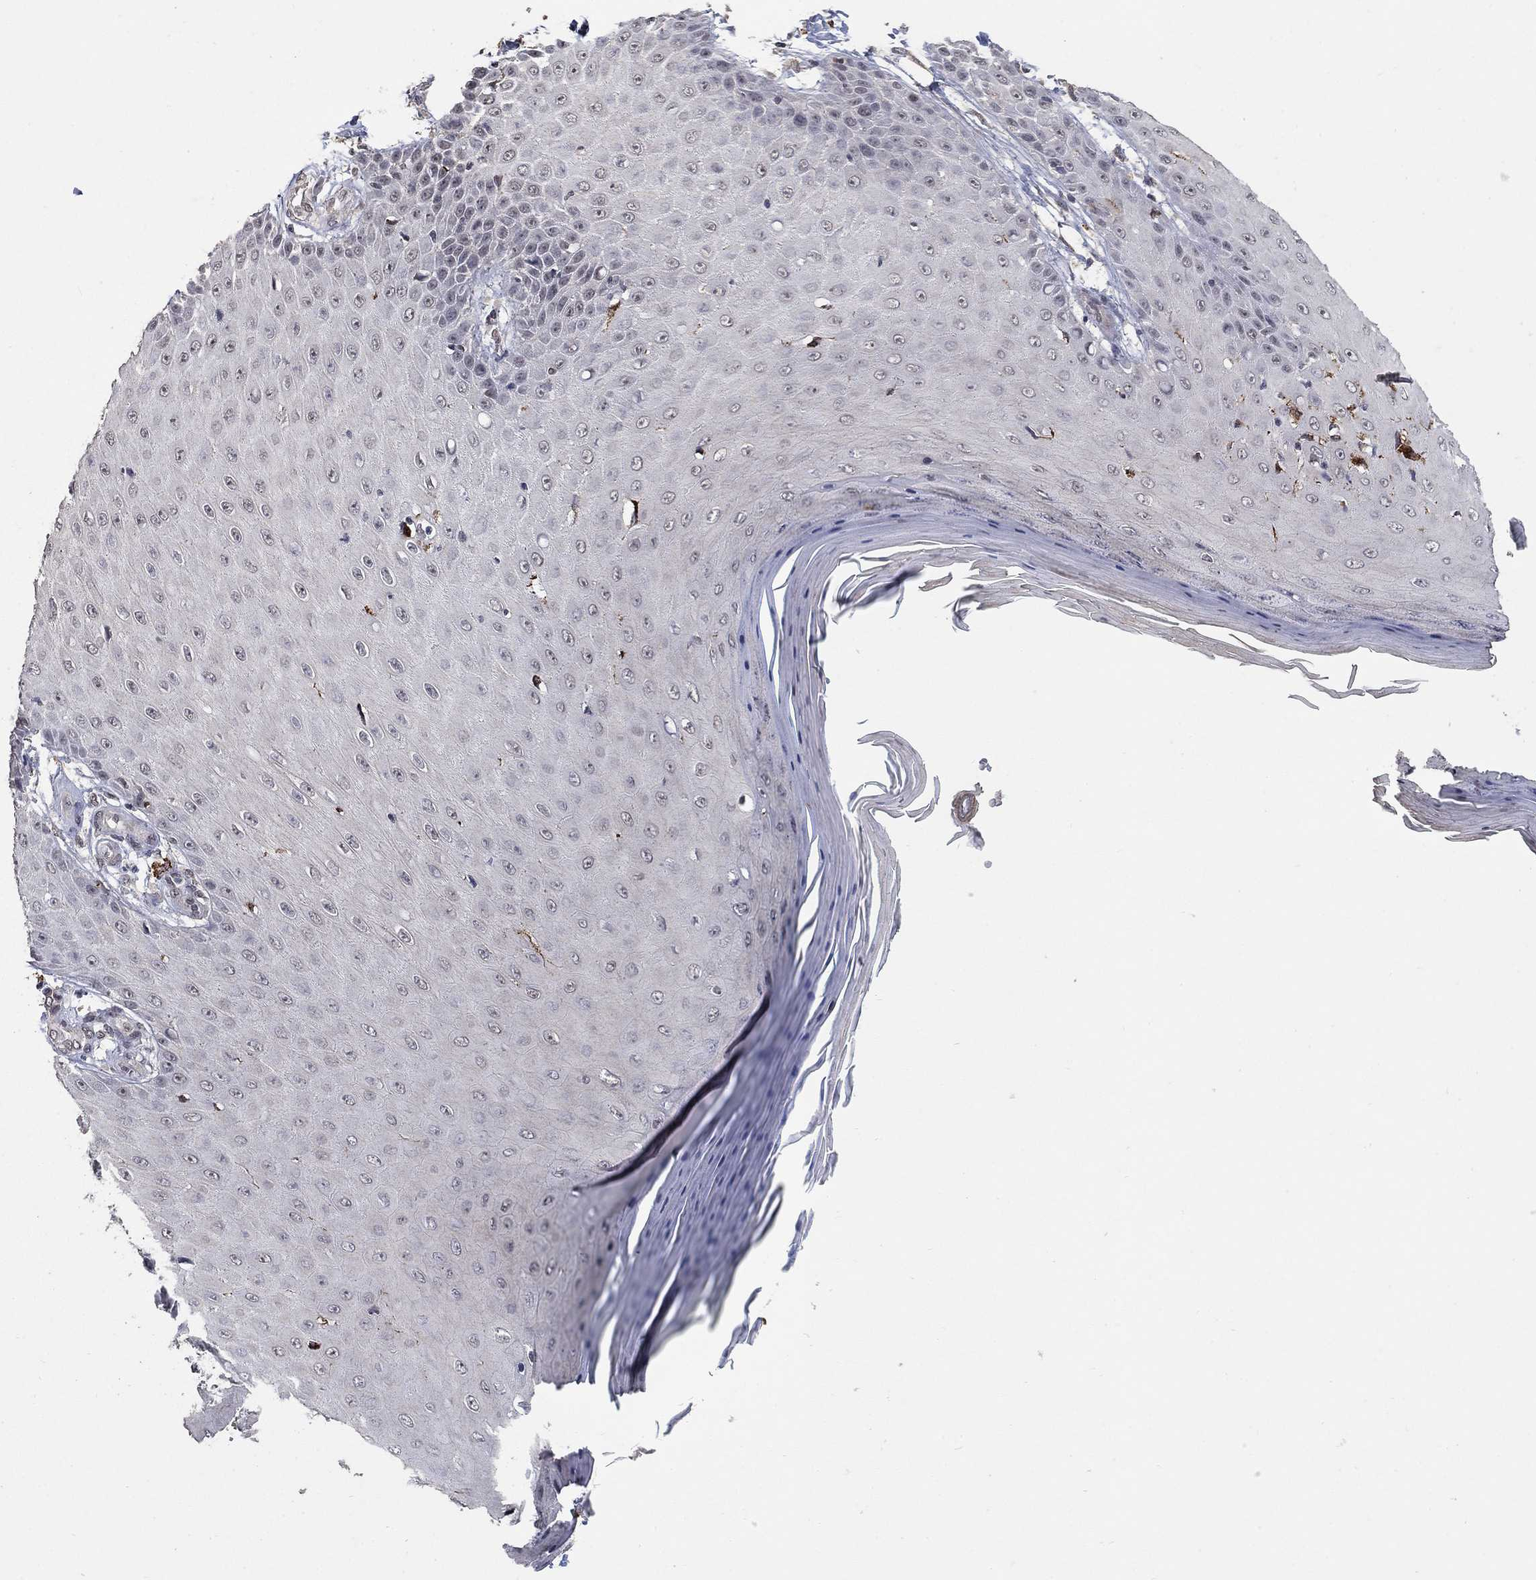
{"staining": {"intensity": "negative", "quantity": "none", "location": "none"}, "tissue": "skin cancer", "cell_type": "Tumor cells", "image_type": "cancer", "snomed": [{"axis": "morphology", "description": "Inflammation, NOS"}, {"axis": "morphology", "description": "Squamous cell carcinoma, NOS"}, {"axis": "topography", "description": "Skin"}], "caption": "Skin cancer (squamous cell carcinoma) was stained to show a protein in brown. There is no significant positivity in tumor cells. Nuclei are stained in blue.", "gene": "GRIA3", "patient": {"sex": "male", "age": 70}}